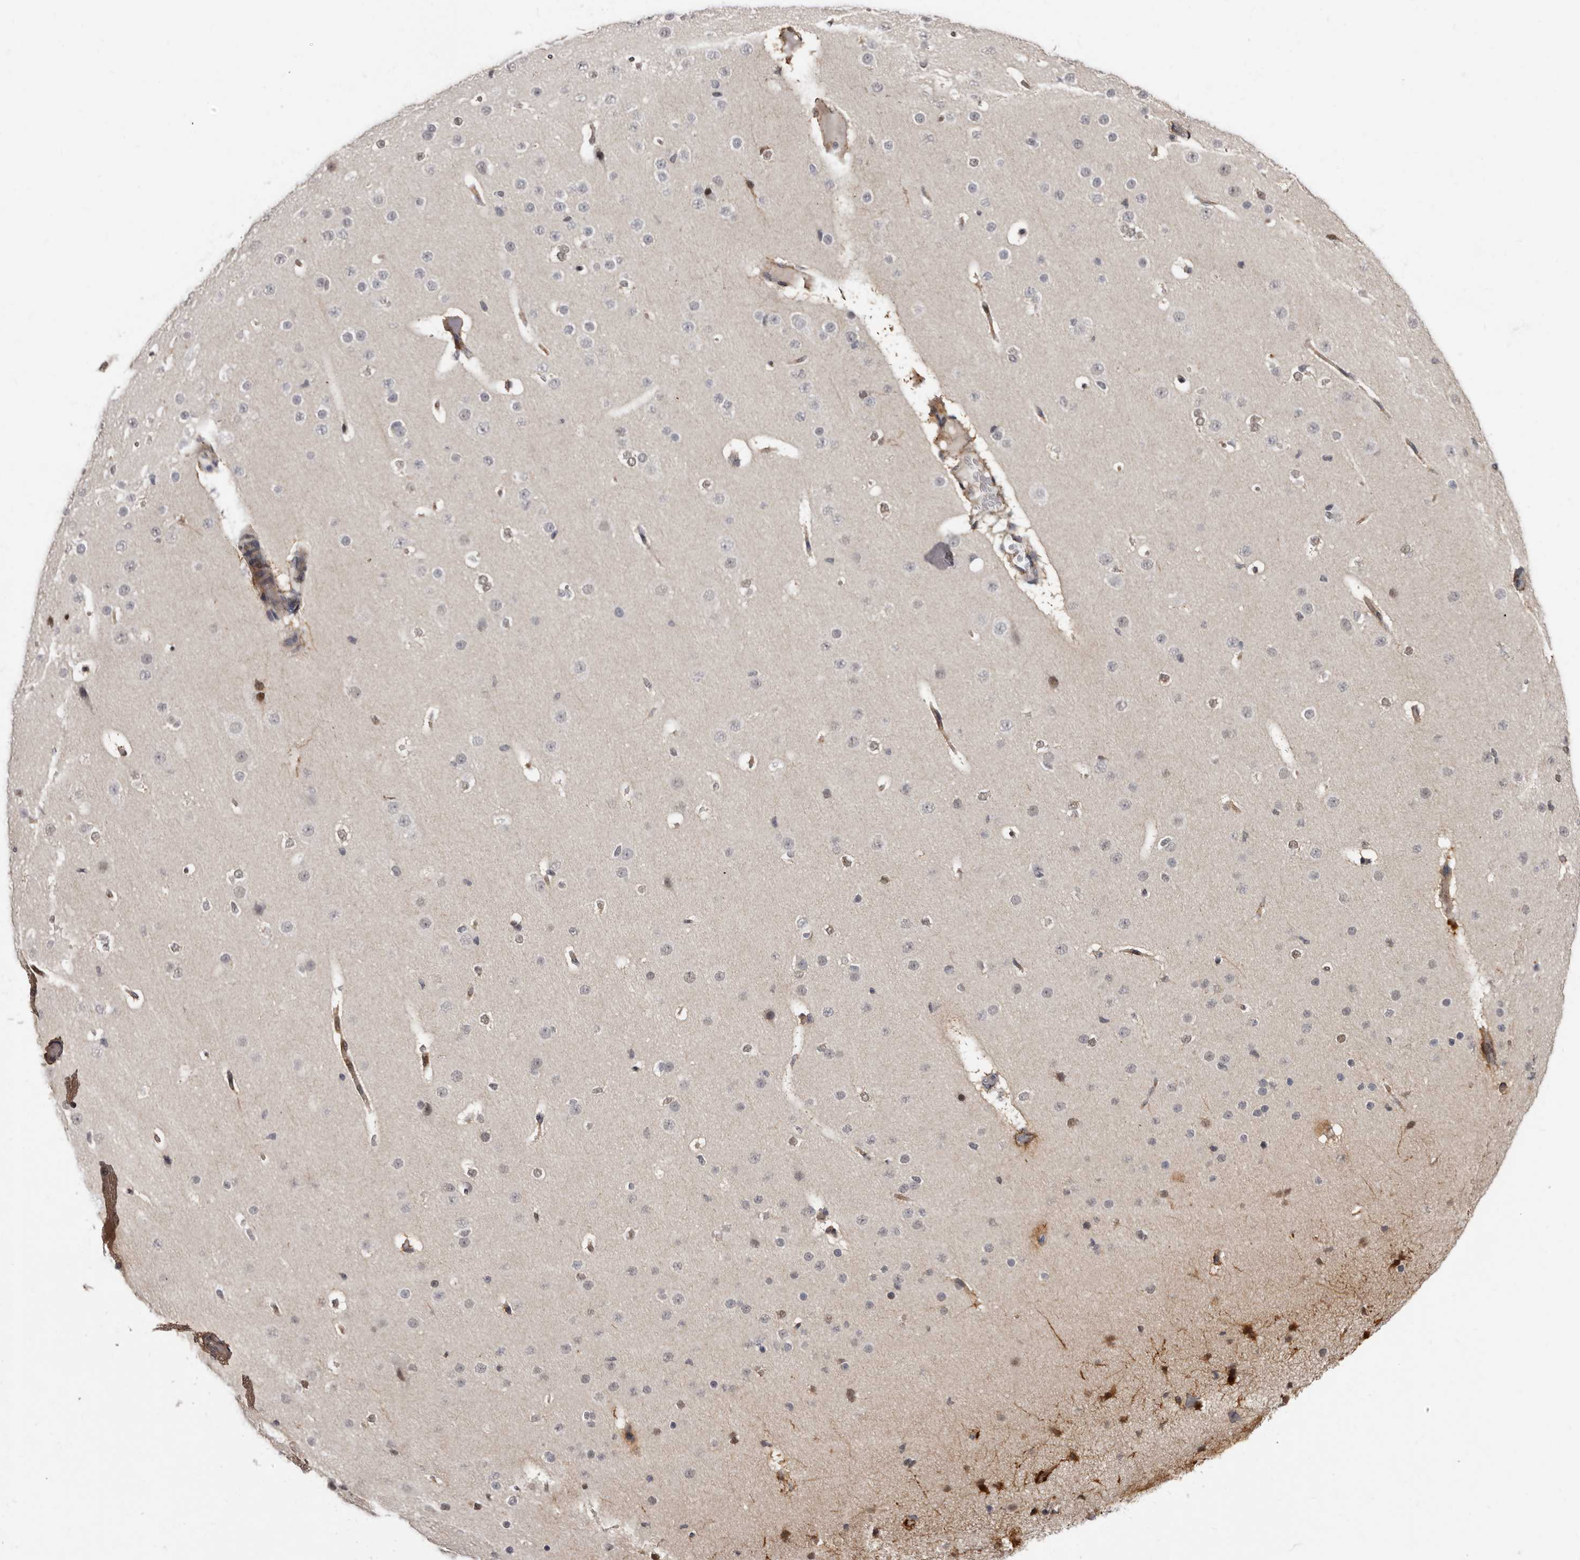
{"staining": {"intensity": "weak", "quantity": ">75%", "location": "cytoplasmic/membranous"}, "tissue": "cerebral cortex", "cell_type": "Endothelial cells", "image_type": "normal", "snomed": [{"axis": "morphology", "description": "Normal tissue, NOS"}, {"axis": "morphology", "description": "Developmental malformation"}, {"axis": "topography", "description": "Cerebral cortex"}], "caption": "IHC of unremarkable cerebral cortex demonstrates low levels of weak cytoplasmic/membranous staining in about >75% of endothelial cells. (Brightfield microscopy of DAB IHC at high magnification).", "gene": "PHF20L1", "patient": {"sex": "female", "age": 30}}